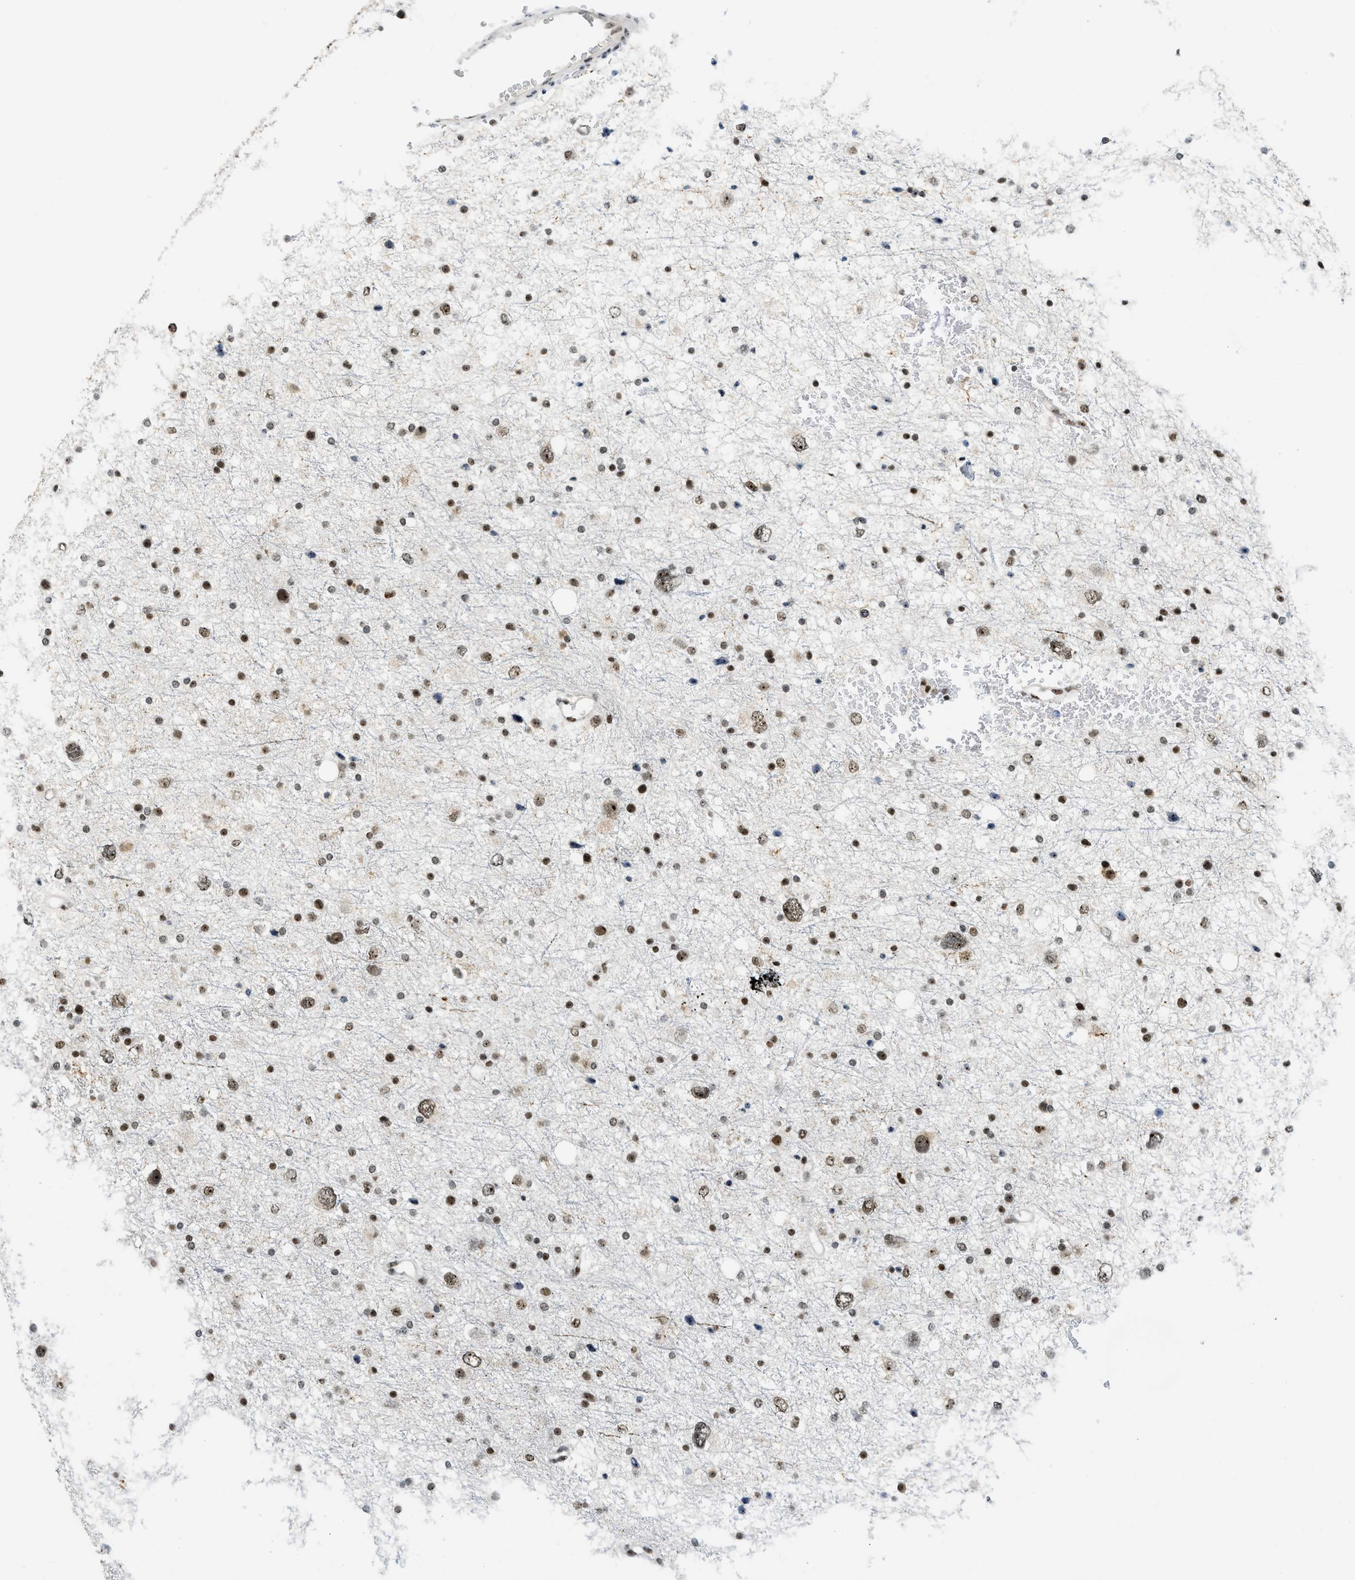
{"staining": {"intensity": "moderate", "quantity": ">75%", "location": "nuclear"}, "tissue": "glioma", "cell_type": "Tumor cells", "image_type": "cancer", "snomed": [{"axis": "morphology", "description": "Glioma, malignant, Low grade"}, {"axis": "topography", "description": "Brain"}], "caption": "Immunohistochemical staining of human low-grade glioma (malignant) reveals medium levels of moderate nuclear staining in approximately >75% of tumor cells.", "gene": "URB1", "patient": {"sex": "female", "age": 37}}